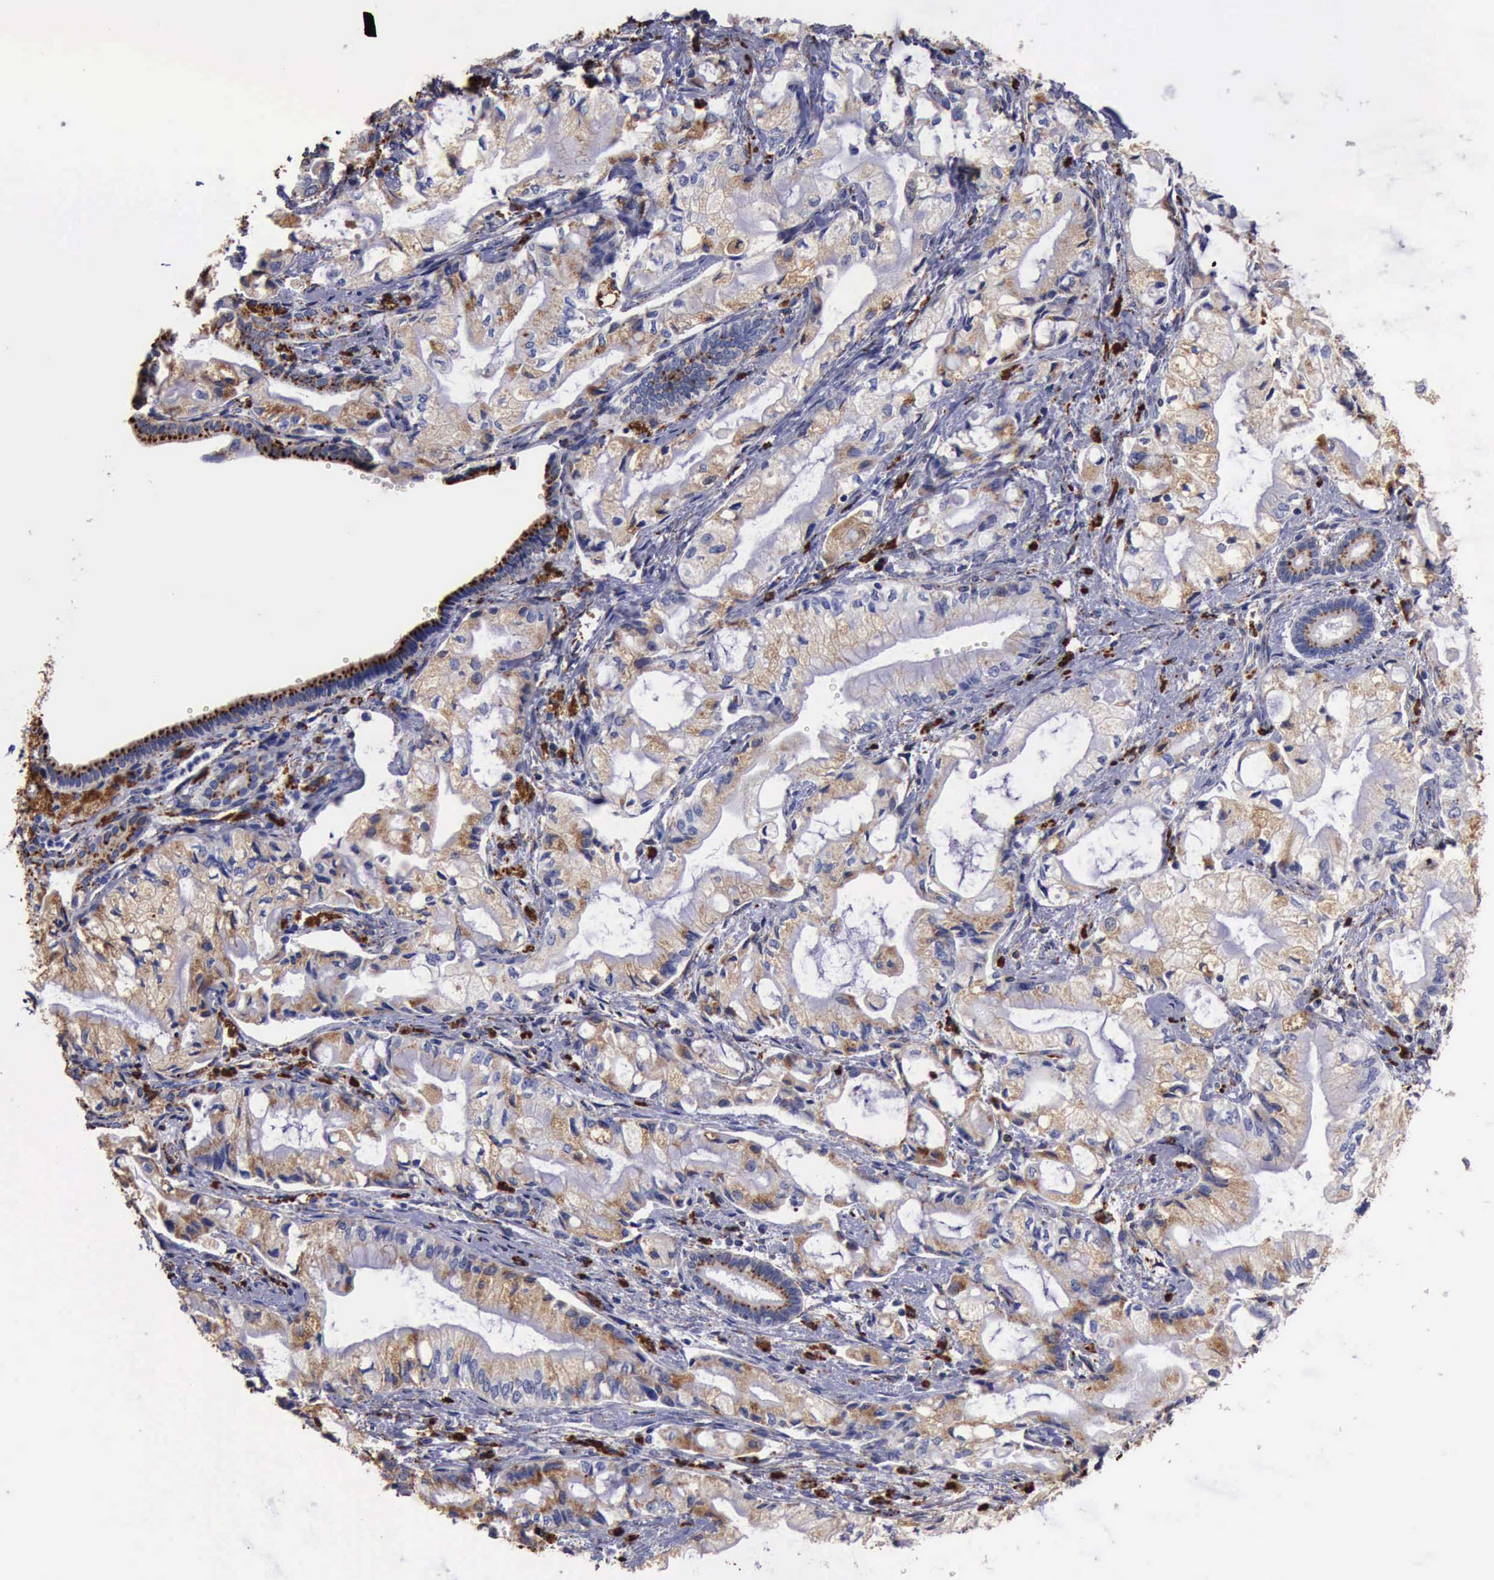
{"staining": {"intensity": "moderate", "quantity": "25%-75%", "location": "cytoplasmic/membranous"}, "tissue": "pancreatic cancer", "cell_type": "Tumor cells", "image_type": "cancer", "snomed": [{"axis": "morphology", "description": "Adenocarcinoma, NOS"}, {"axis": "topography", "description": "Pancreas"}], "caption": "High-power microscopy captured an immunohistochemistry (IHC) photomicrograph of pancreatic cancer (adenocarcinoma), revealing moderate cytoplasmic/membranous staining in about 25%-75% of tumor cells.", "gene": "CTSD", "patient": {"sex": "male", "age": 79}}